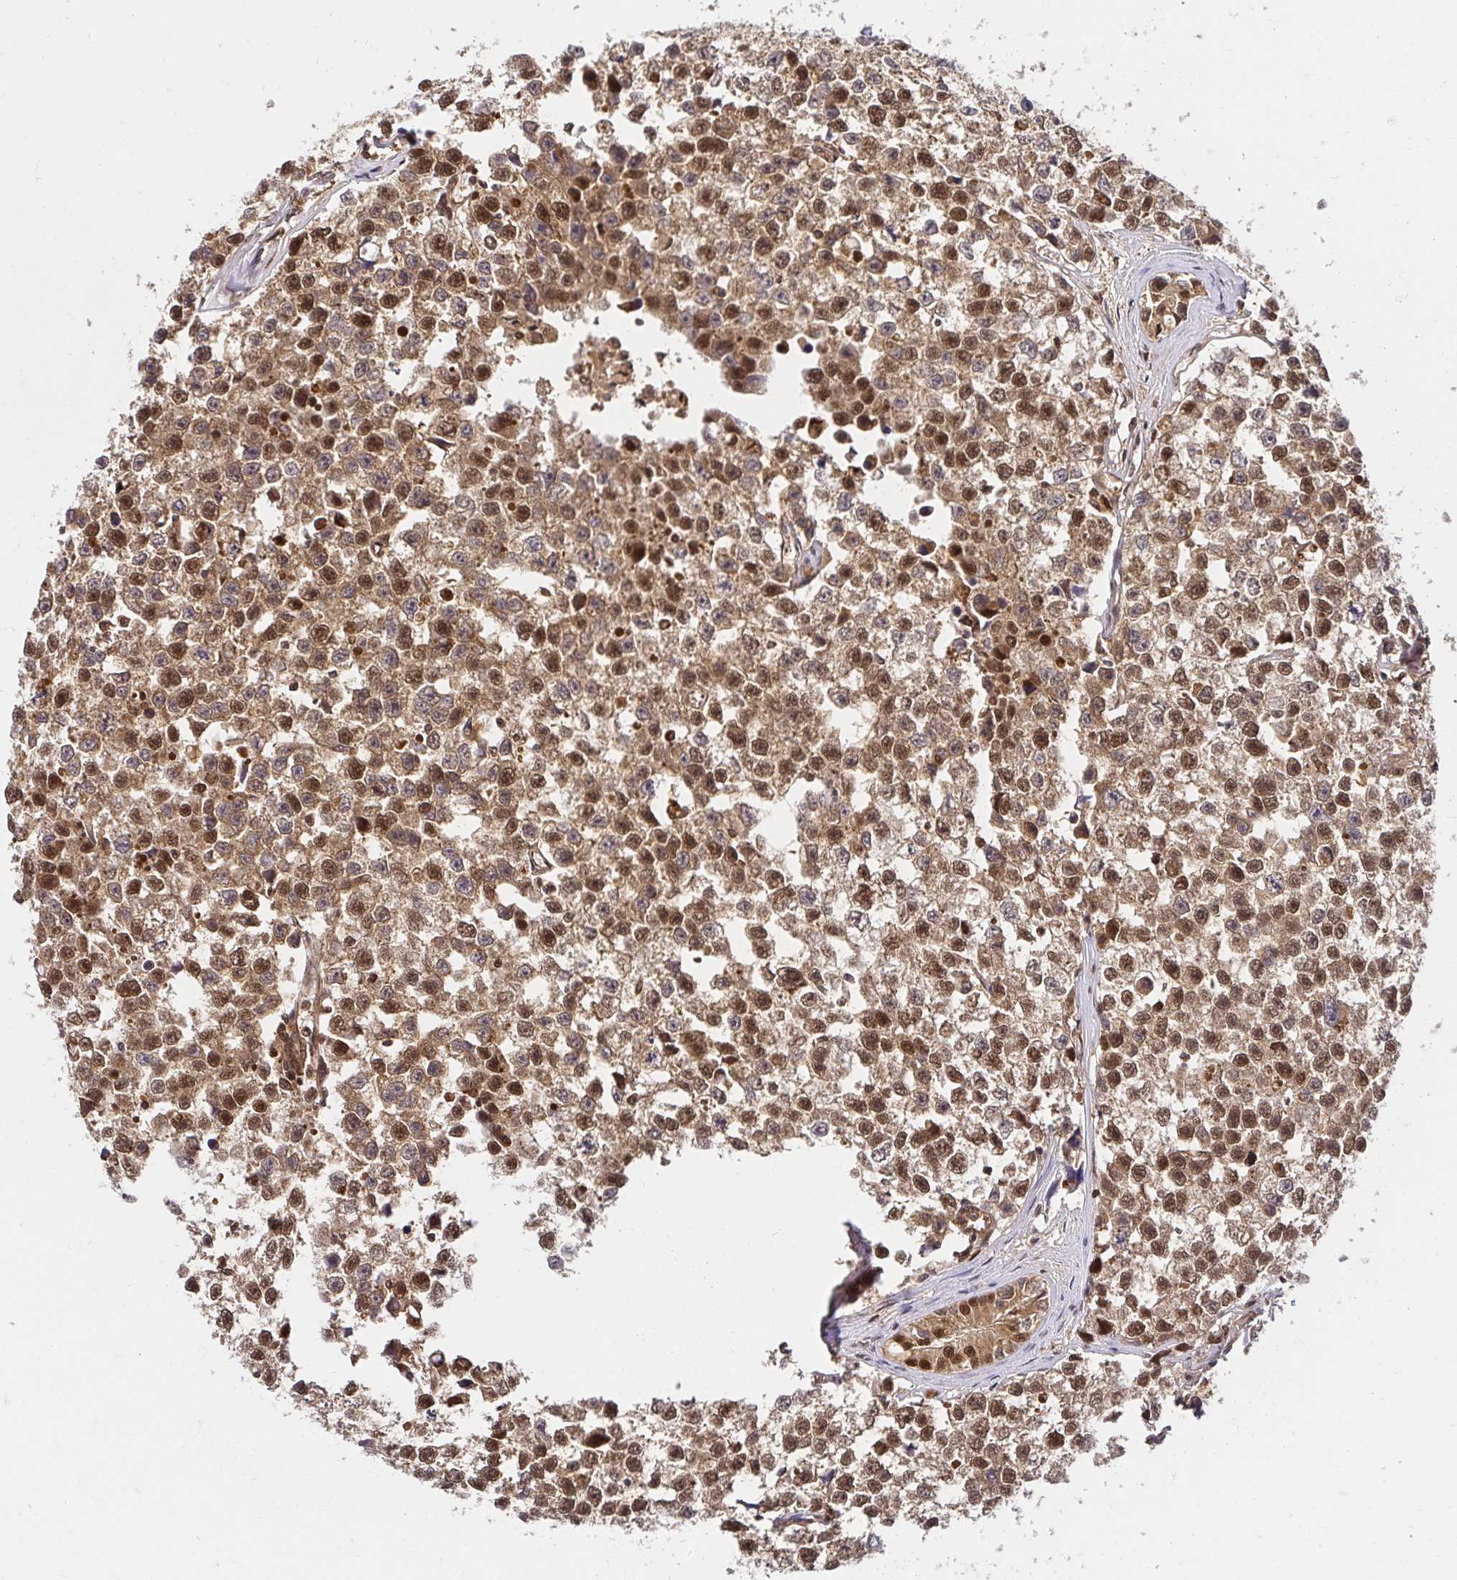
{"staining": {"intensity": "moderate", "quantity": ">75%", "location": "cytoplasmic/membranous,nuclear"}, "tissue": "testis cancer", "cell_type": "Tumor cells", "image_type": "cancer", "snomed": [{"axis": "morphology", "description": "Seminoma, NOS"}, {"axis": "topography", "description": "Testis"}], "caption": "A micrograph showing moderate cytoplasmic/membranous and nuclear positivity in about >75% of tumor cells in testis cancer, as visualized by brown immunohistochemical staining.", "gene": "PSMA4", "patient": {"sex": "male", "age": 26}}